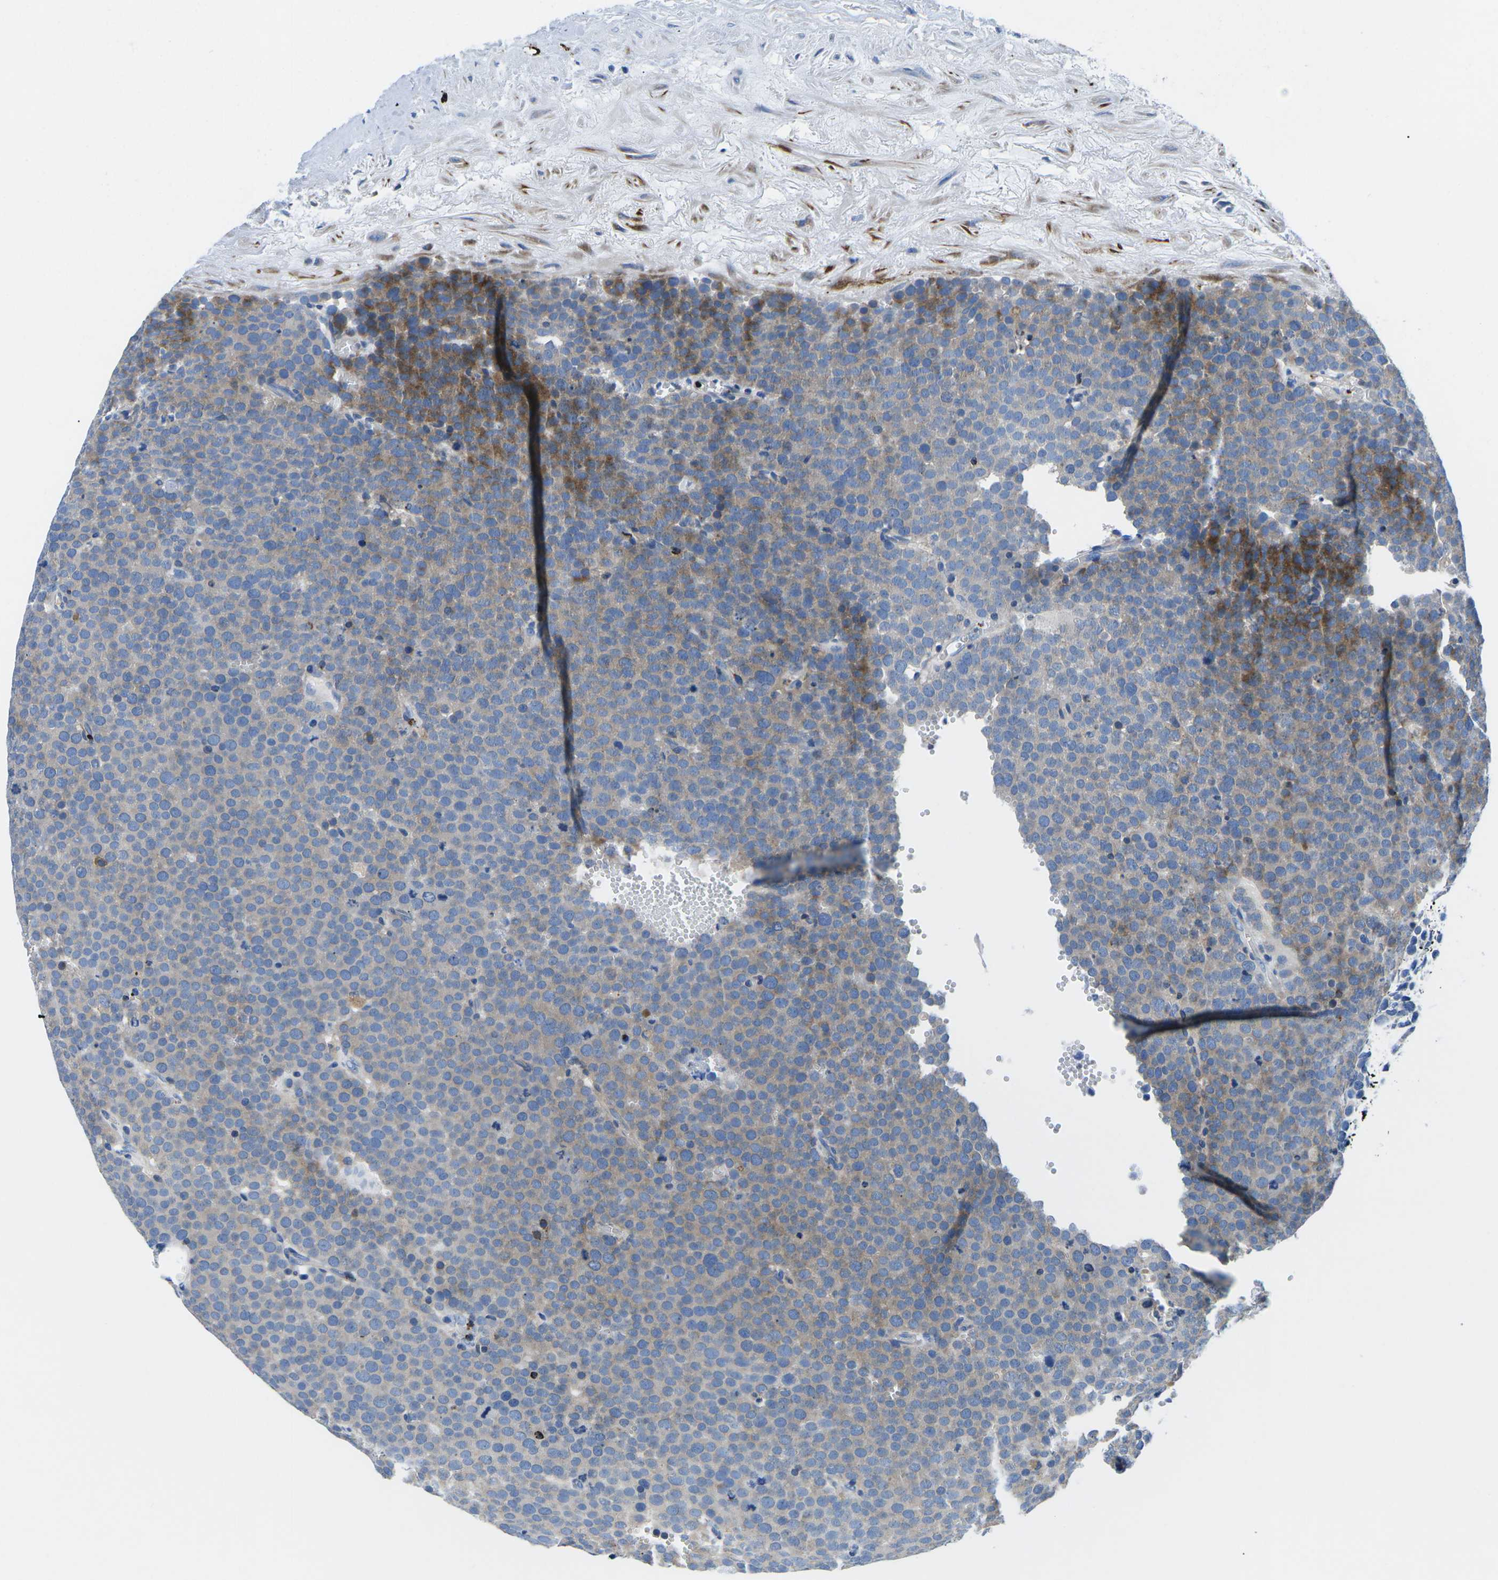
{"staining": {"intensity": "moderate", "quantity": "<25%", "location": "cytoplasmic/membranous"}, "tissue": "testis cancer", "cell_type": "Tumor cells", "image_type": "cancer", "snomed": [{"axis": "morphology", "description": "Normal tissue, NOS"}, {"axis": "morphology", "description": "Seminoma, NOS"}, {"axis": "topography", "description": "Testis"}], "caption": "Human testis cancer stained with a brown dye displays moderate cytoplasmic/membranous positive staining in approximately <25% of tumor cells.", "gene": "MC4R", "patient": {"sex": "male", "age": 71}}